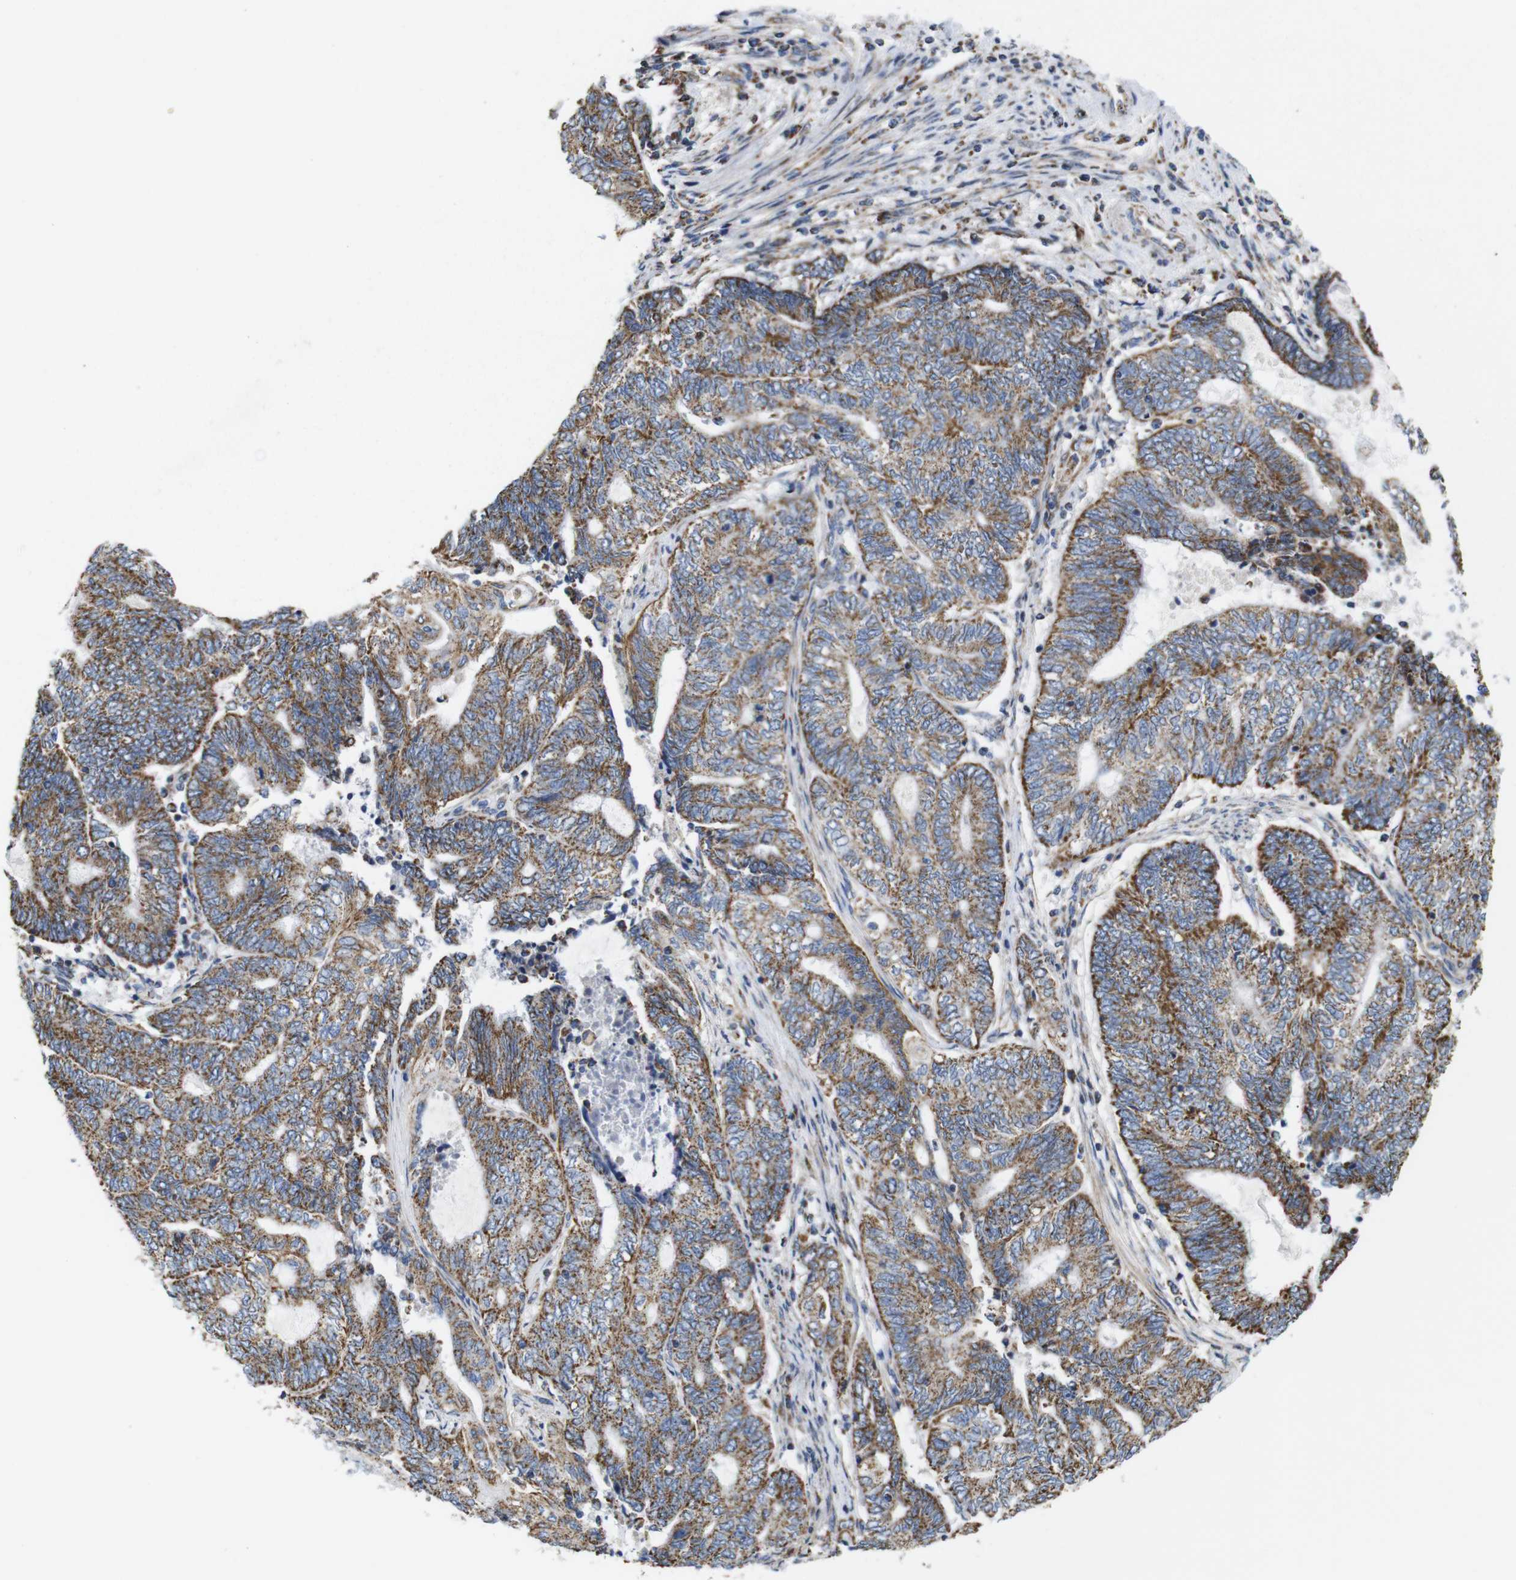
{"staining": {"intensity": "moderate", "quantity": ">75%", "location": "cytoplasmic/membranous"}, "tissue": "endometrial cancer", "cell_type": "Tumor cells", "image_type": "cancer", "snomed": [{"axis": "morphology", "description": "Adenocarcinoma, NOS"}, {"axis": "topography", "description": "Uterus"}, {"axis": "topography", "description": "Endometrium"}], "caption": "Human adenocarcinoma (endometrial) stained with a protein marker reveals moderate staining in tumor cells.", "gene": "FAM171B", "patient": {"sex": "female", "age": 70}}